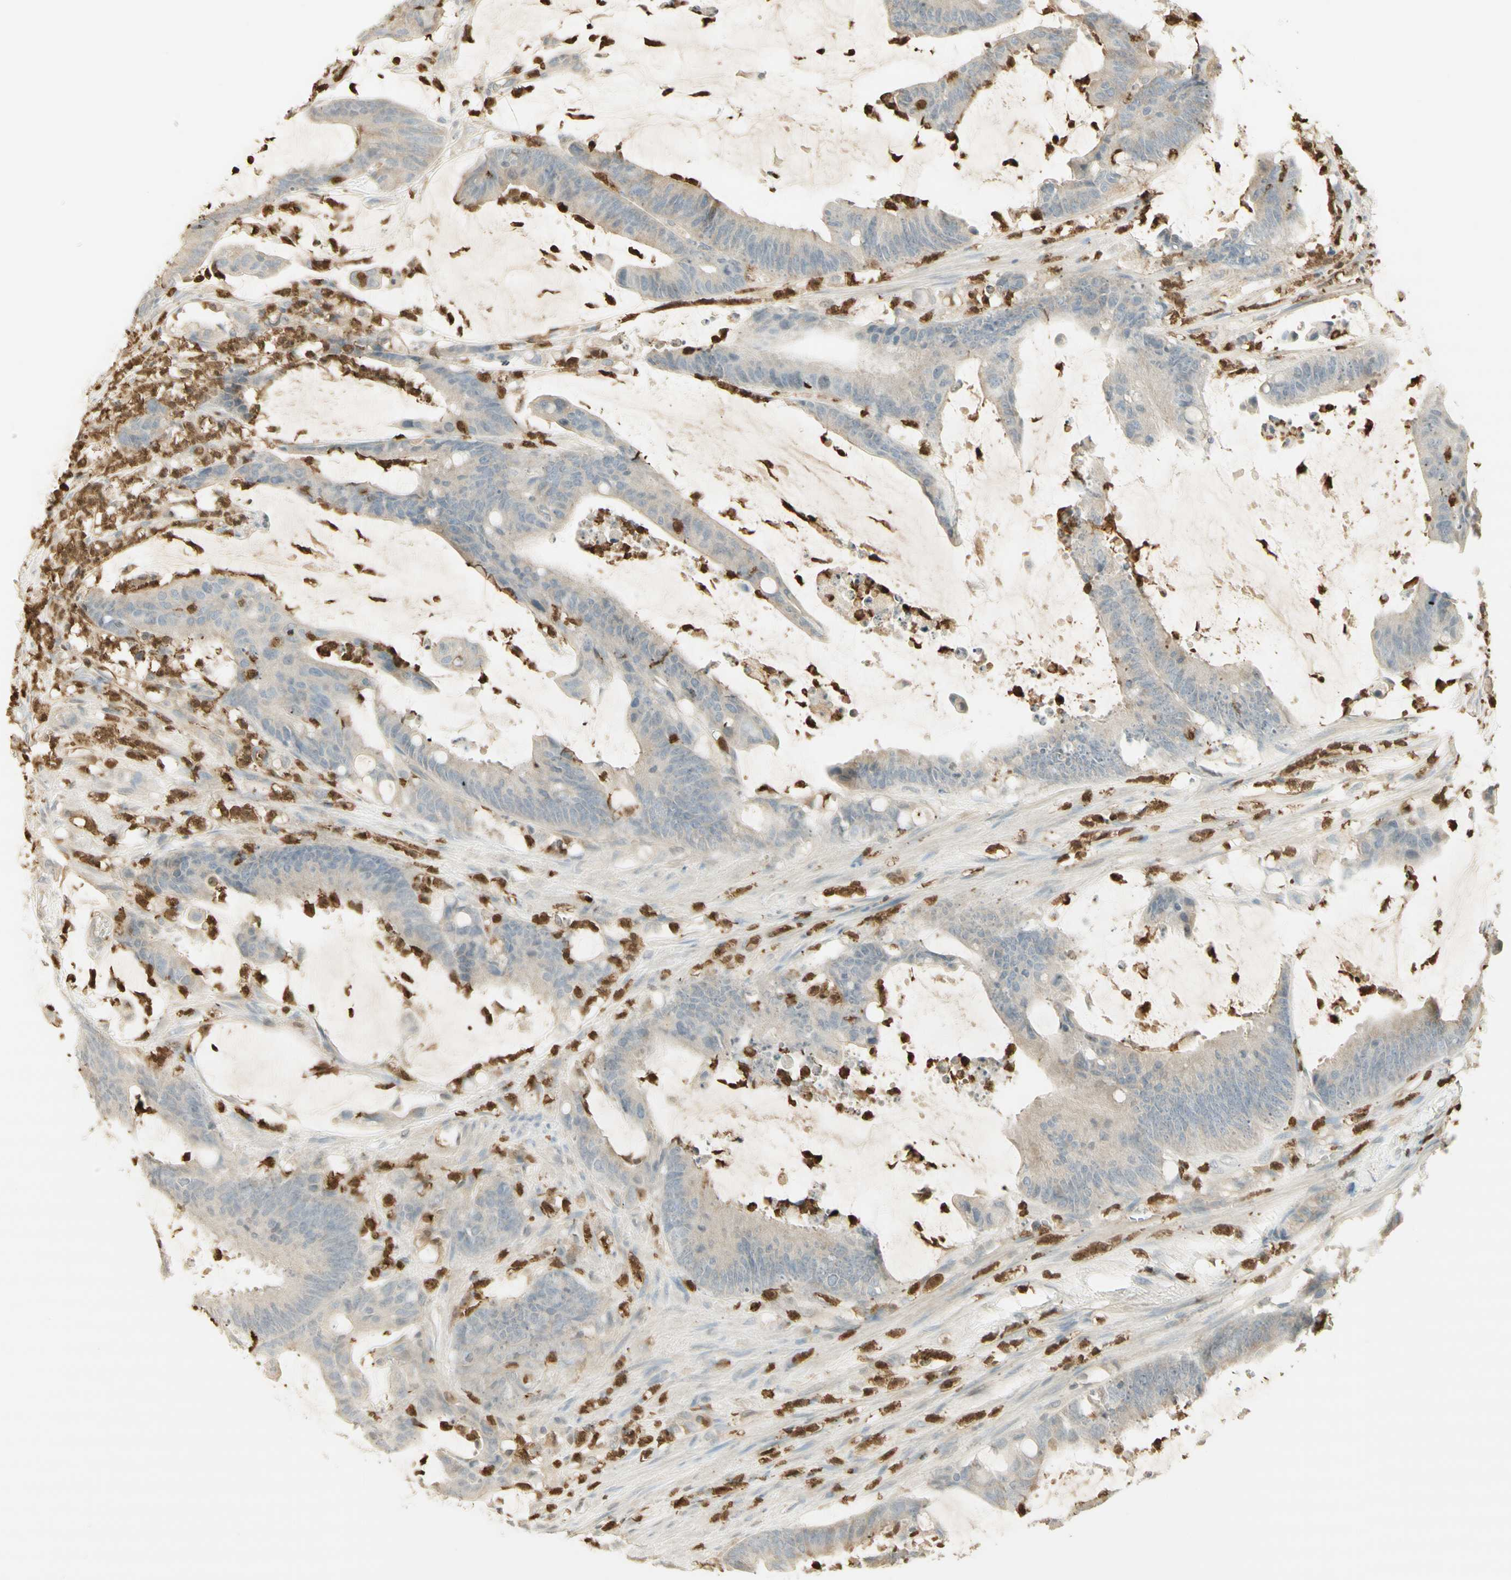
{"staining": {"intensity": "weak", "quantity": "<25%", "location": "cytoplasmic/membranous"}, "tissue": "colorectal cancer", "cell_type": "Tumor cells", "image_type": "cancer", "snomed": [{"axis": "morphology", "description": "Adenocarcinoma, NOS"}, {"axis": "topography", "description": "Rectum"}], "caption": "The IHC image has no significant staining in tumor cells of colorectal cancer tissue.", "gene": "NID1", "patient": {"sex": "female", "age": 66}}